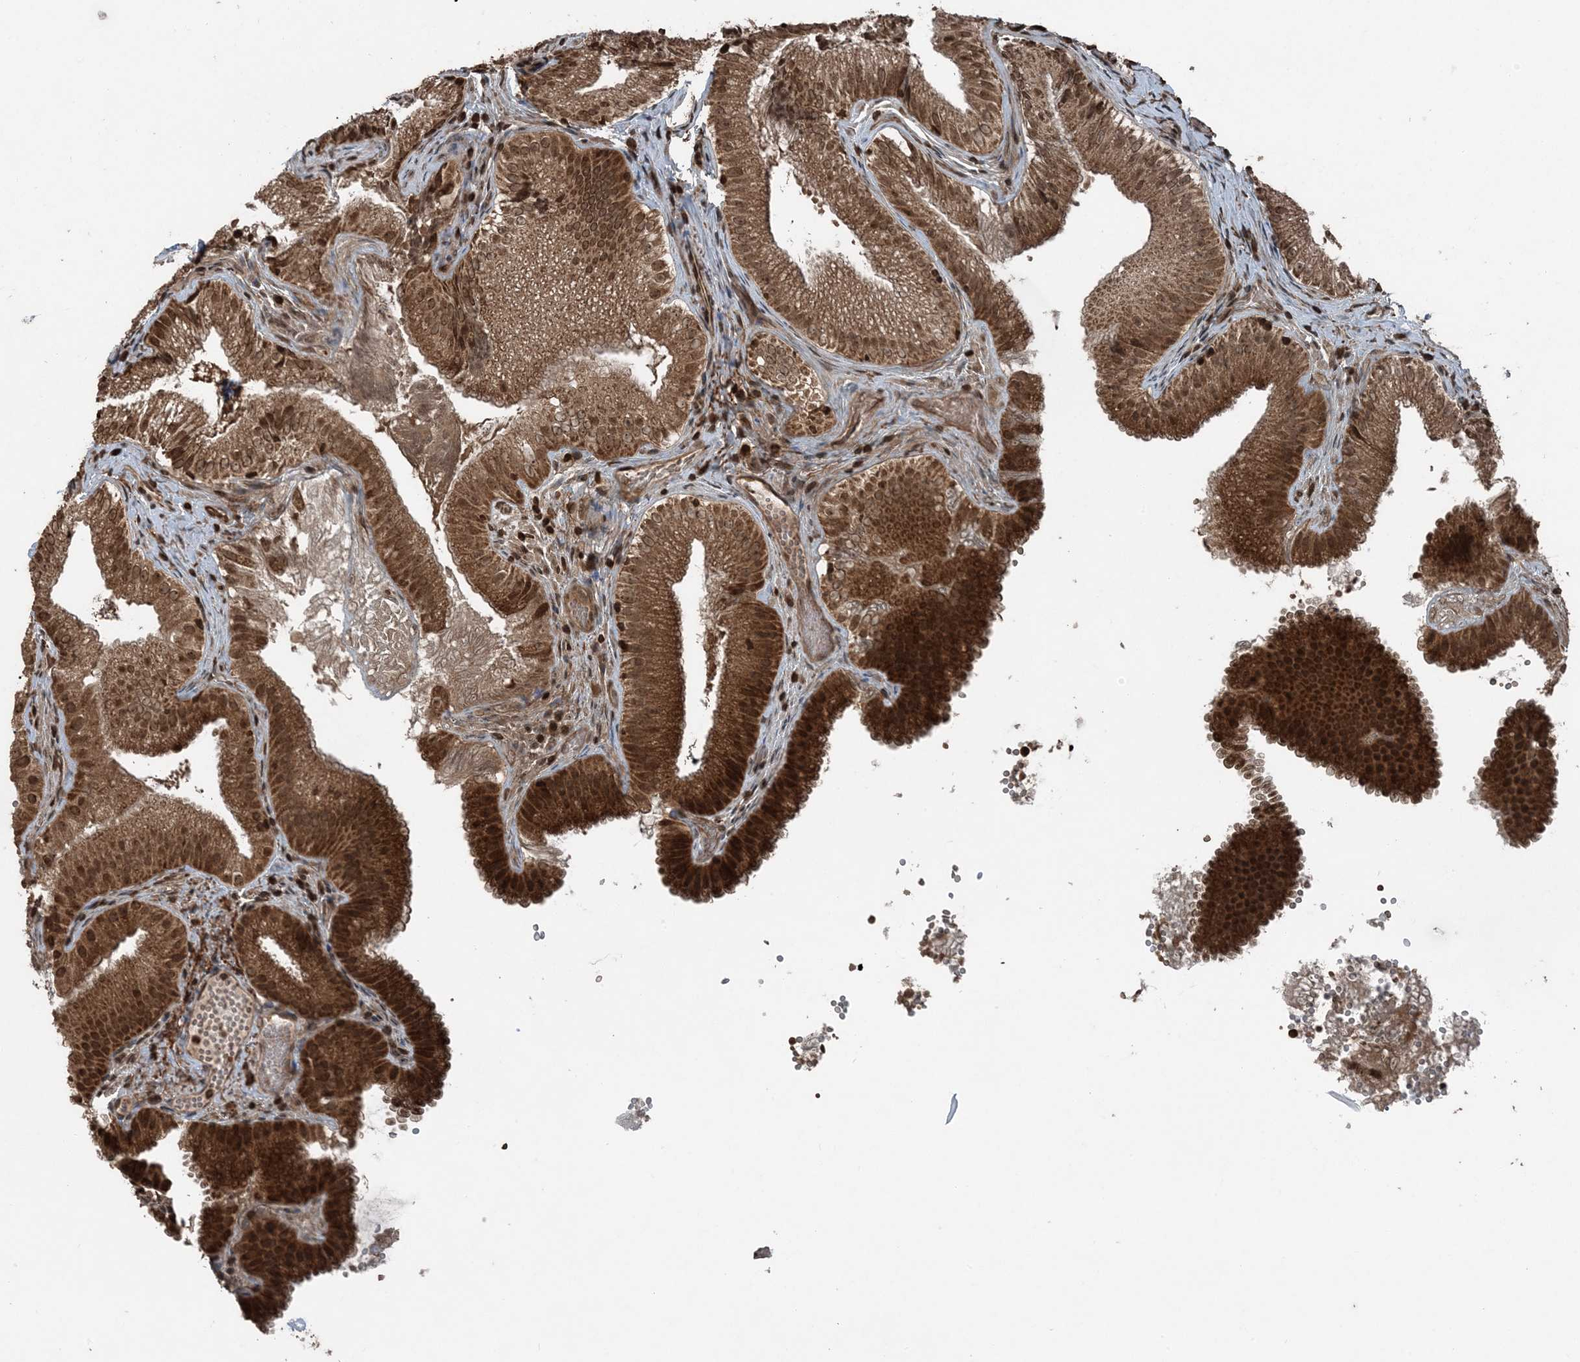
{"staining": {"intensity": "strong", "quantity": ">75%", "location": "cytoplasmic/membranous,nuclear"}, "tissue": "gallbladder", "cell_type": "Glandular cells", "image_type": "normal", "snomed": [{"axis": "morphology", "description": "Normal tissue, NOS"}, {"axis": "topography", "description": "Gallbladder"}], "caption": "The immunohistochemical stain labels strong cytoplasmic/membranous,nuclear positivity in glandular cells of normal gallbladder. The protein of interest is stained brown, and the nuclei are stained in blue (DAB (3,3'-diaminobenzidine) IHC with brightfield microscopy, high magnification).", "gene": "ZFAND2B", "patient": {"sex": "female", "age": 30}}